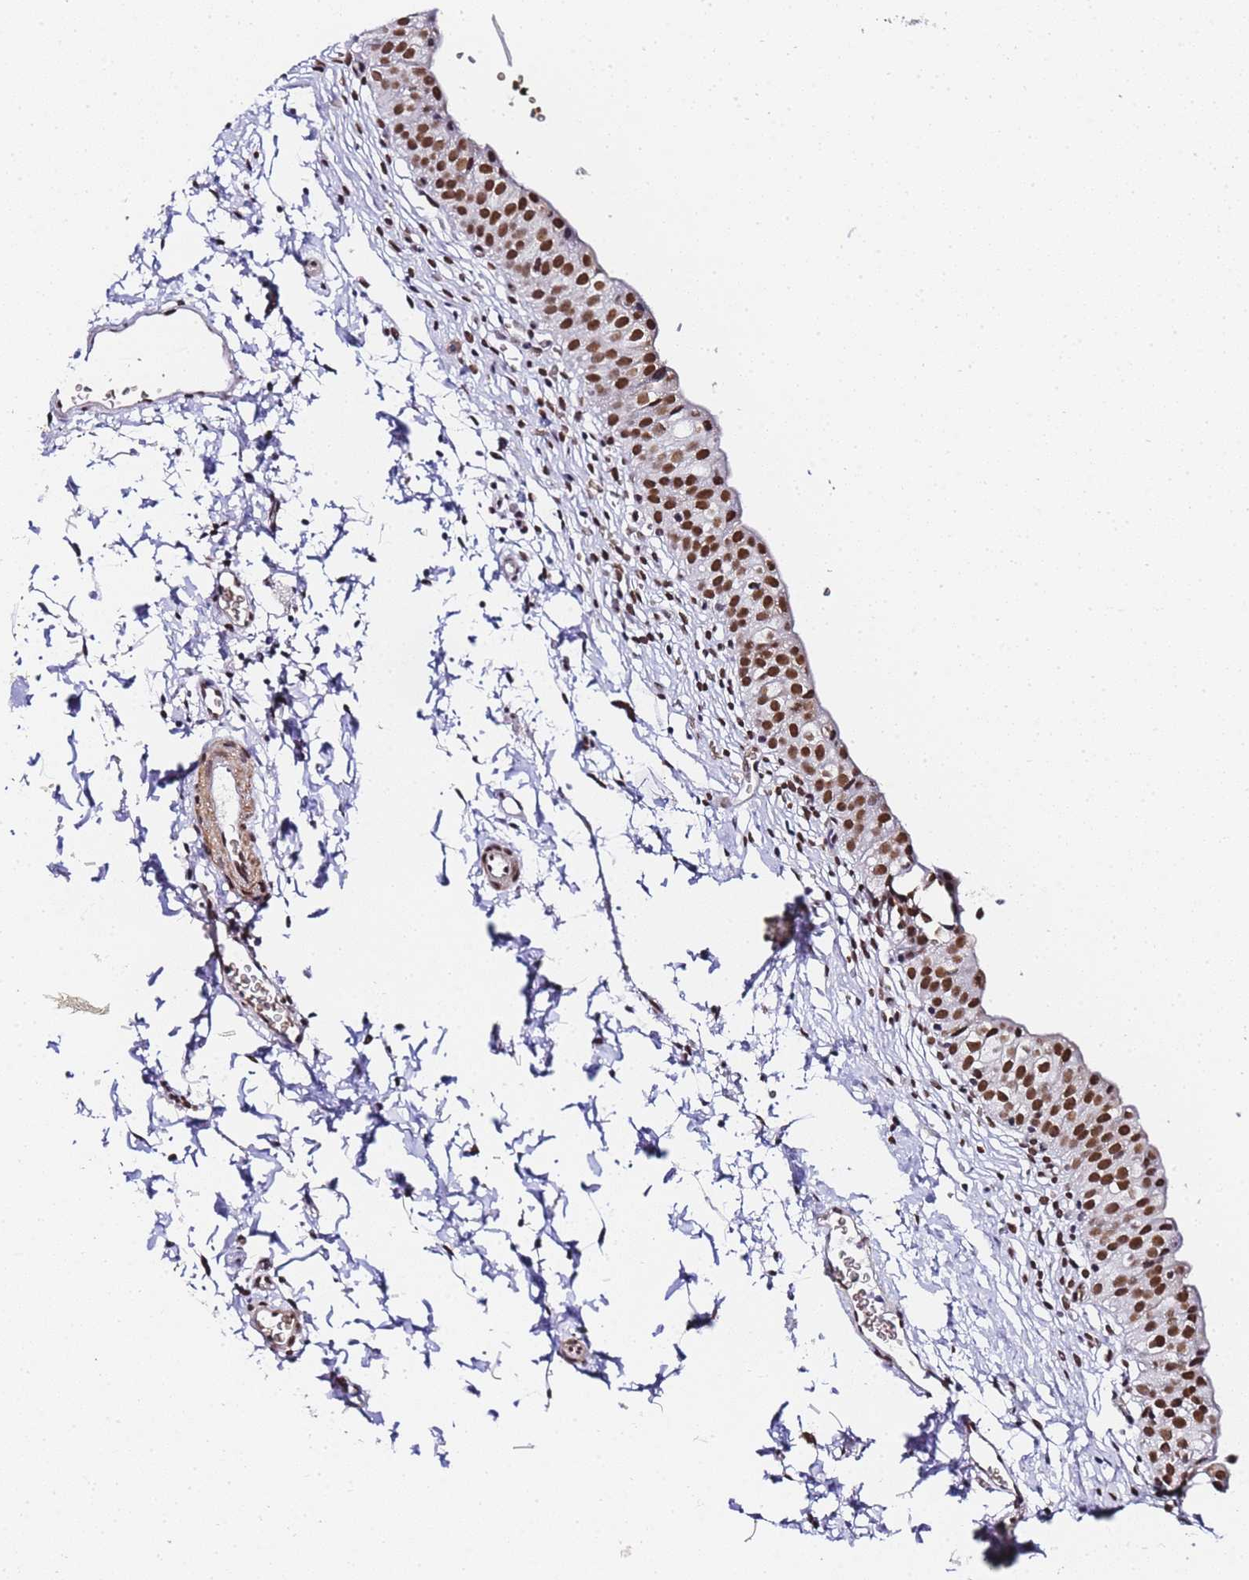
{"staining": {"intensity": "strong", "quantity": ">75%", "location": "nuclear"}, "tissue": "urinary bladder", "cell_type": "Urothelial cells", "image_type": "normal", "snomed": [{"axis": "morphology", "description": "Normal tissue, NOS"}, {"axis": "topography", "description": "Urinary bladder"}, {"axis": "topography", "description": "Peripheral nerve tissue"}], "caption": "Immunohistochemical staining of normal human urinary bladder reveals high levels of strong nuclear expression in about >75% of urothelial cells. Using DAB (3,3'-diaminobenzidine) (brown) and hematoxylin (blue) stains, captured at high magnification using brightfield microscopy.", "gene": "POLR1A", "patient": {"sex": "male", "age": 55}}